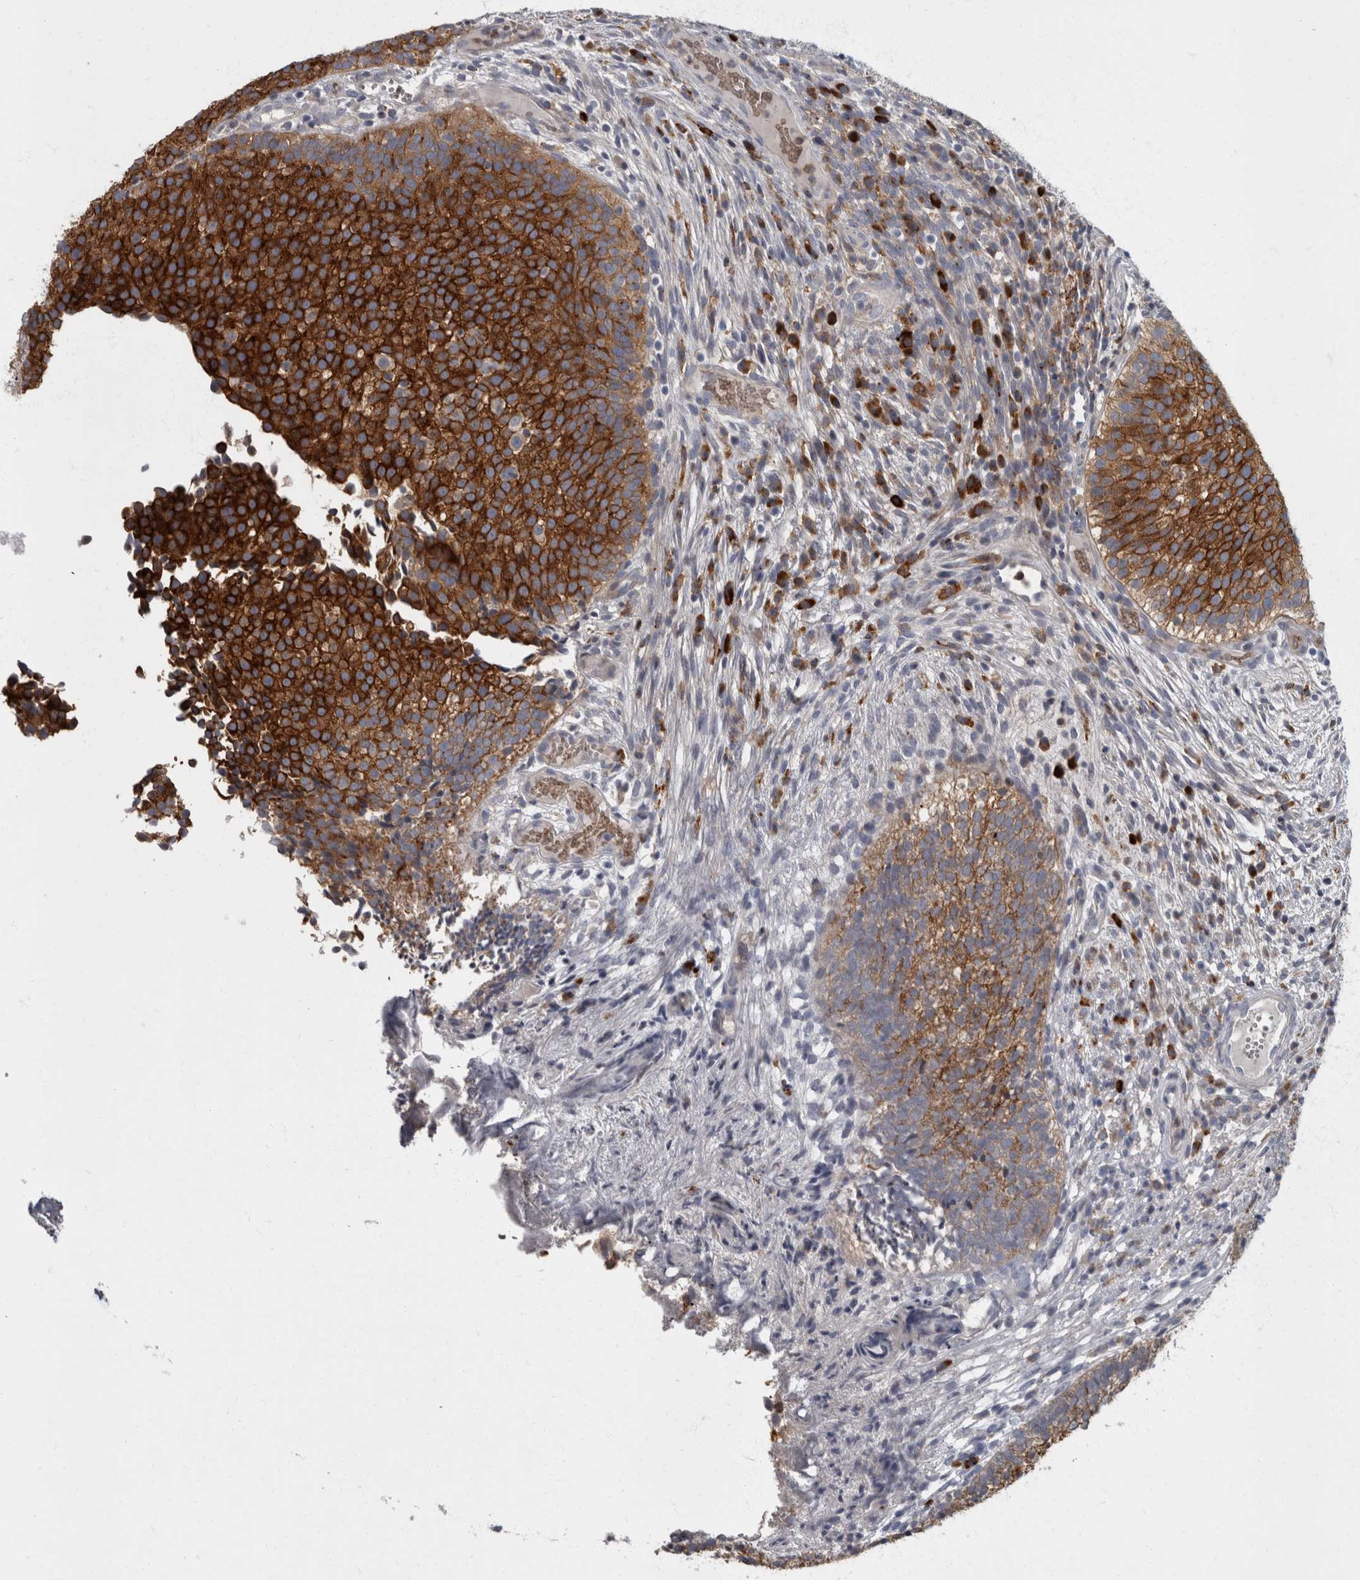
{"staining": {"intensity": "strong", "quantity": ">75%", "location": "cytoplasmic/membranous"}, "tissue": "urothelial cancer", "cell_type": "Tumor cells", "image_type": "cancer", "snomed": [{"axis": "morphology", "description": "Urothelial carcinoma, Low grade"}, {"axis": "topography", "description": "Urinary bladder"}], "caption": "Strong cytoplasmic/membranous positivity is appreciated in about >75% of tumor cells in urothelial cancer. Using DAB (brown) and hematoxylin (blue) stains, captured at high magnification using brightfield microscopy.", "gene": "CDC42BPG", "patient": {"sex": "male", "age": 86}}